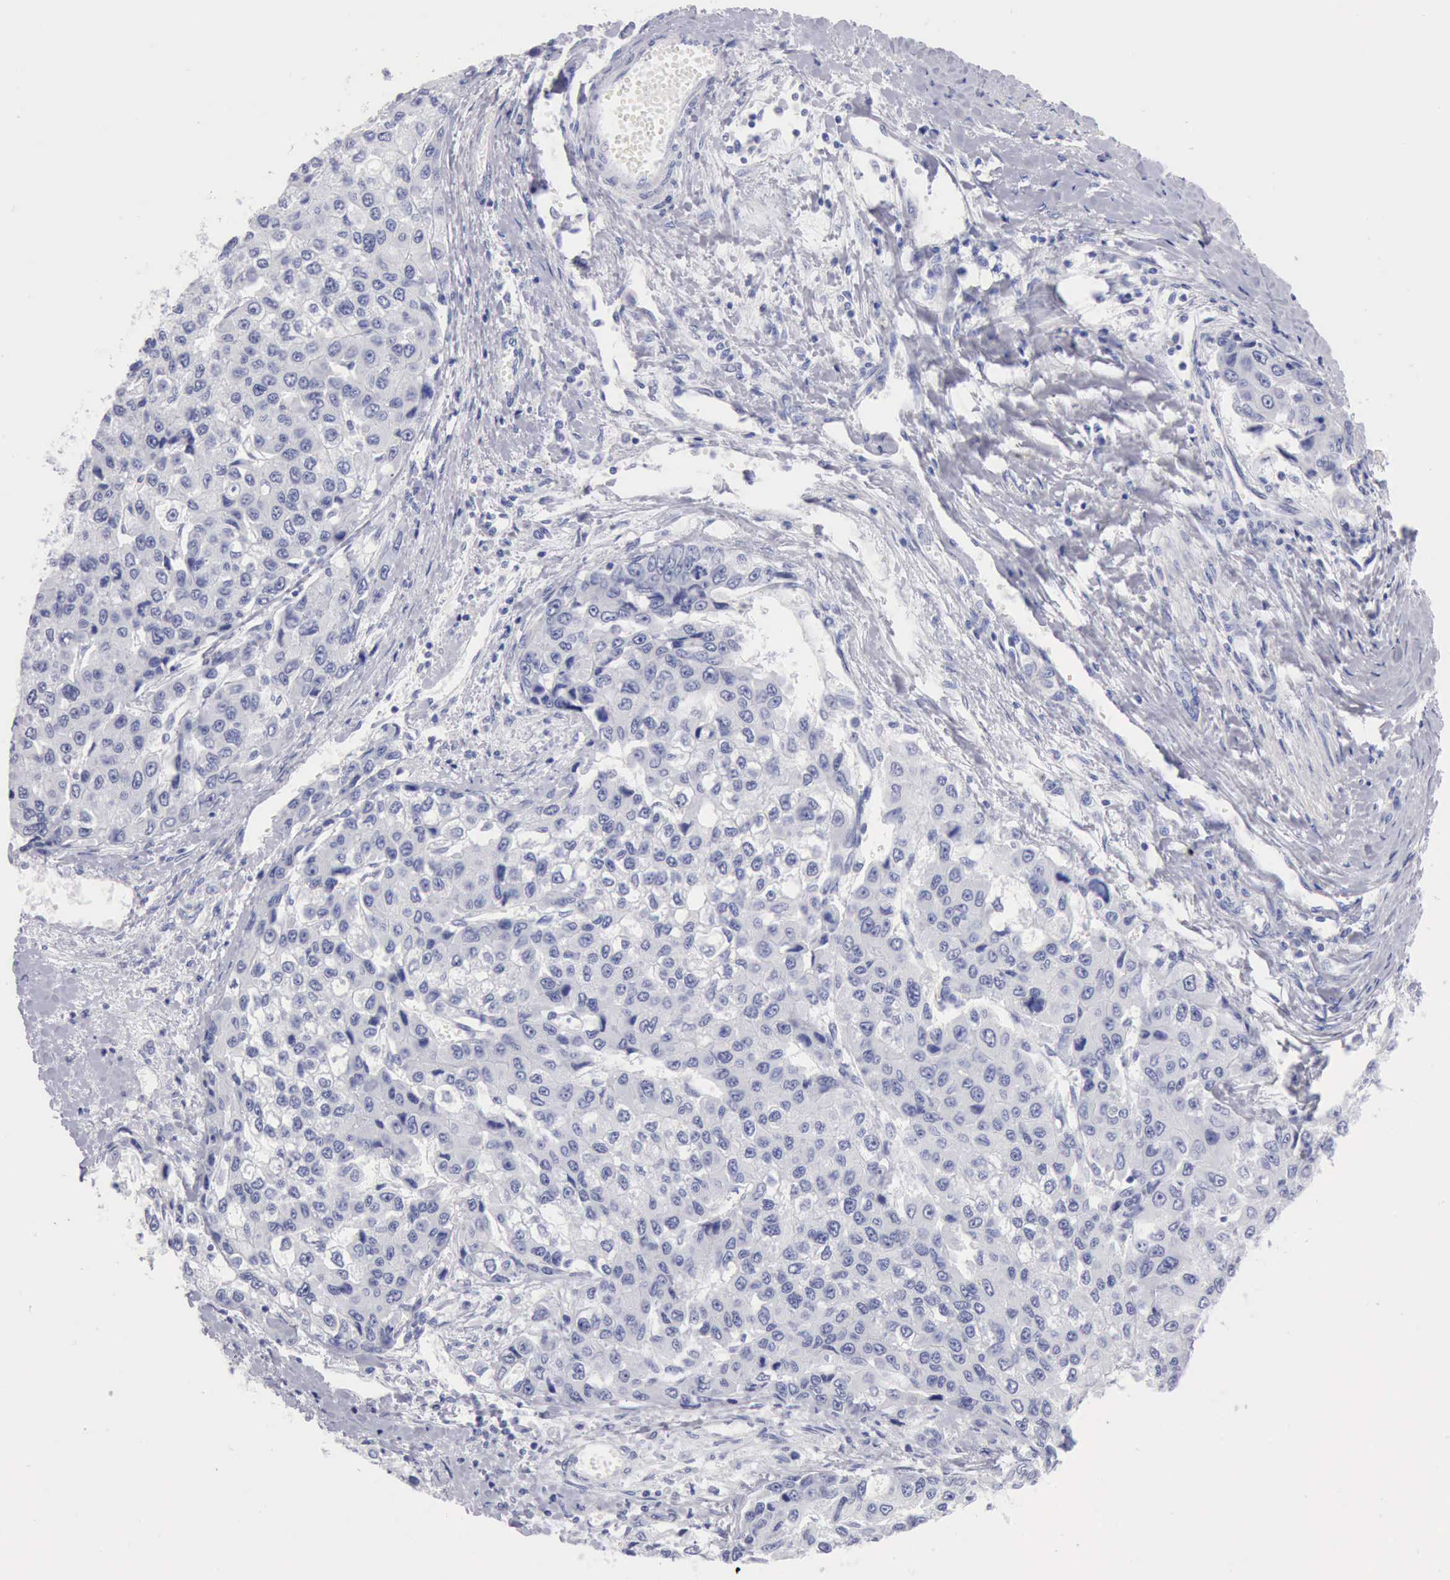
{"staining": {"intensity": "negative", "quantity": "none", "location": "none"}, "tissue": "liver cancer", "cell_type": "Tumor cells", "image_type": "cancer", "snomed": [{"axis": "morphology", "description": "Carcinoma, Hepatocellular, NOS"}, {"axis": "topography", "description": "Liver"}], "caption": "Immunohistochemistry (IHC) image of neoplastic tissue: liver cancer stained with DAB (3,3'-diaminobenzidine) exhibits no significant protein expression in tumor cells. (Stains: DAB IHC with hematoxylin counter stain, Microscopy: brightfield microscopy at high magnification).", "gene": "ANGEL1", "patient": {"sex": "female", "age": 66}}